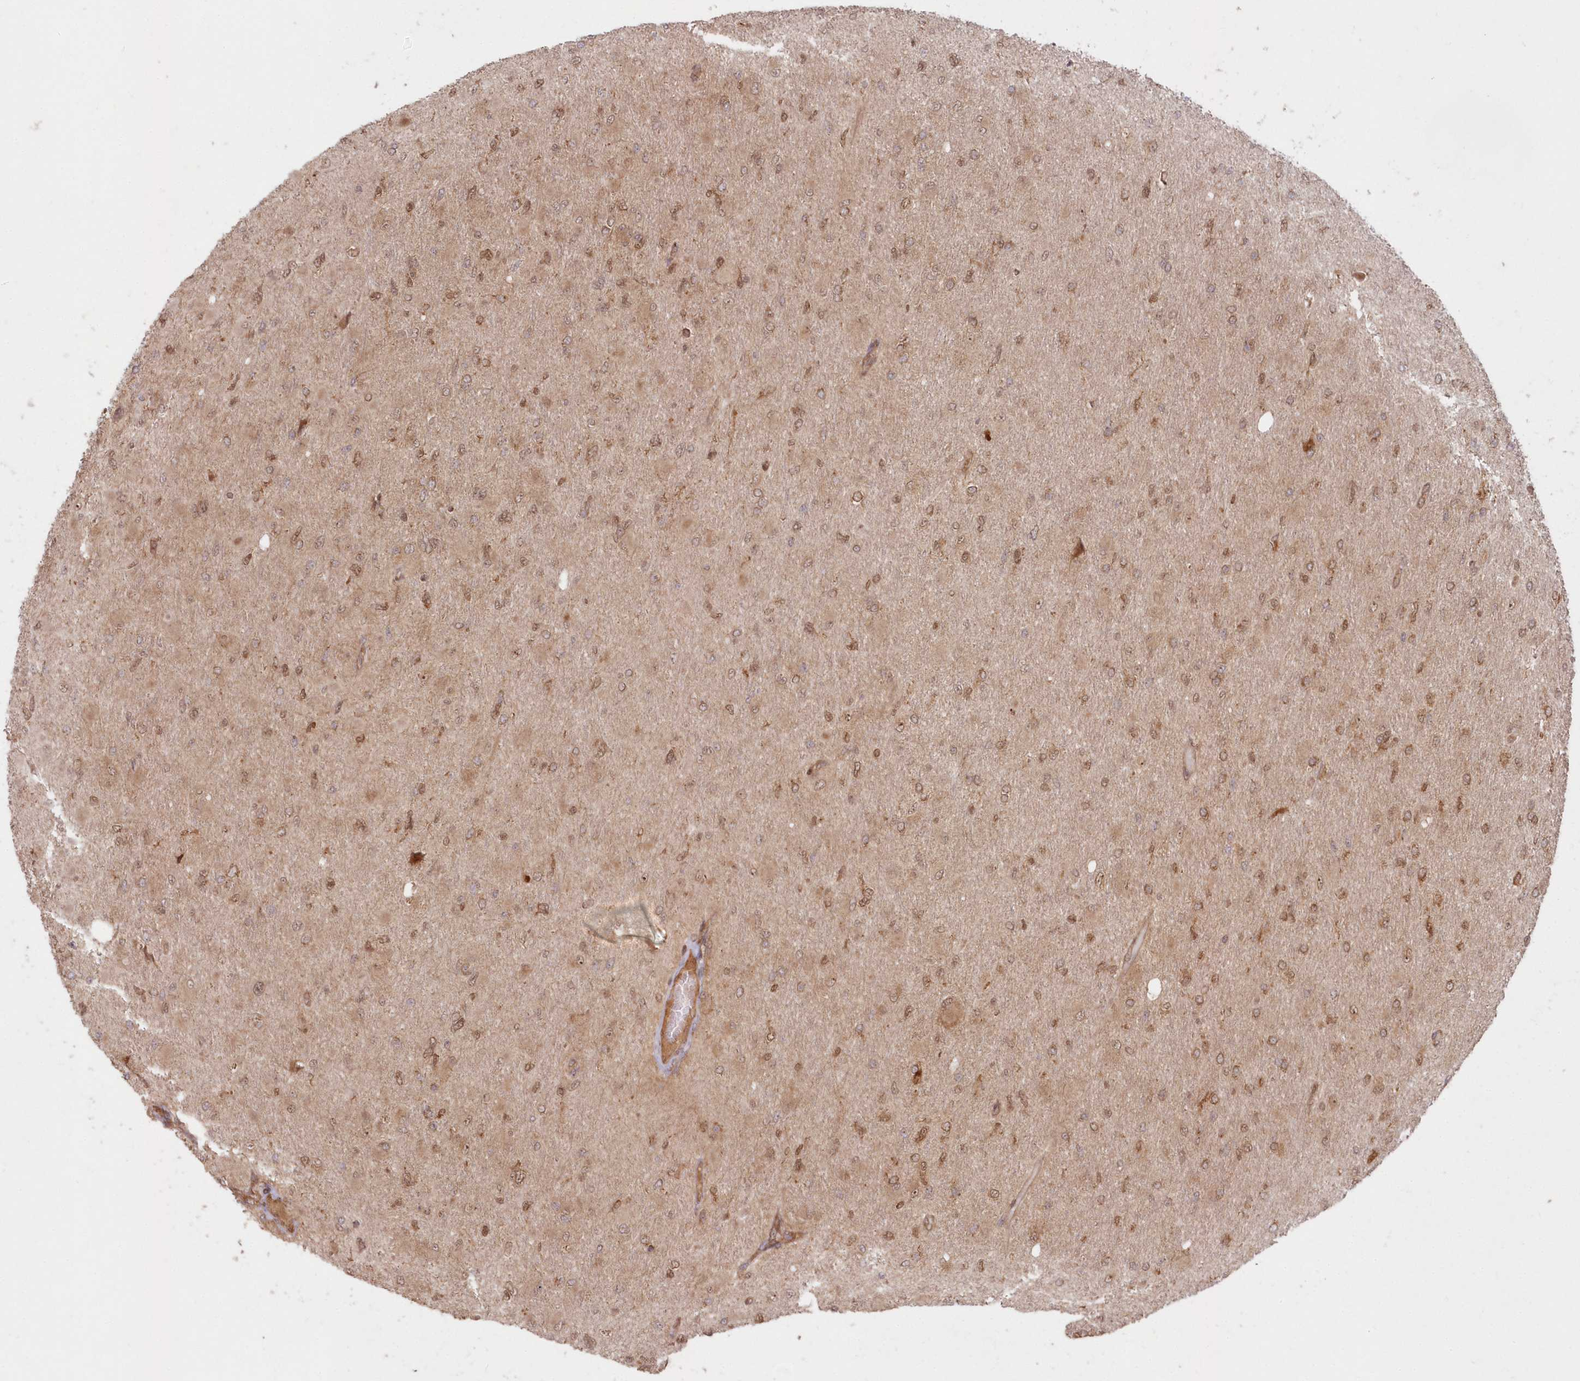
{"staining": {"intensity": "weak", "quantity": "25%-75%", "location": "nuclear"}, "tissue": "glioma", "cell_type": "Tumor cells", "image_type": "cancer", "snomed": [{"axis": "morphology", "description": "Glioma, malignant, High grade"}, {"axis": "topography", "description": "Cerebral cortex"}], "caption": "Tumor cells reveal weak nuclear expression in approximately 25%-75% of cells in glioma.", "gene": "SERINC1", "patient": {"sex": "female", "age": 36}}